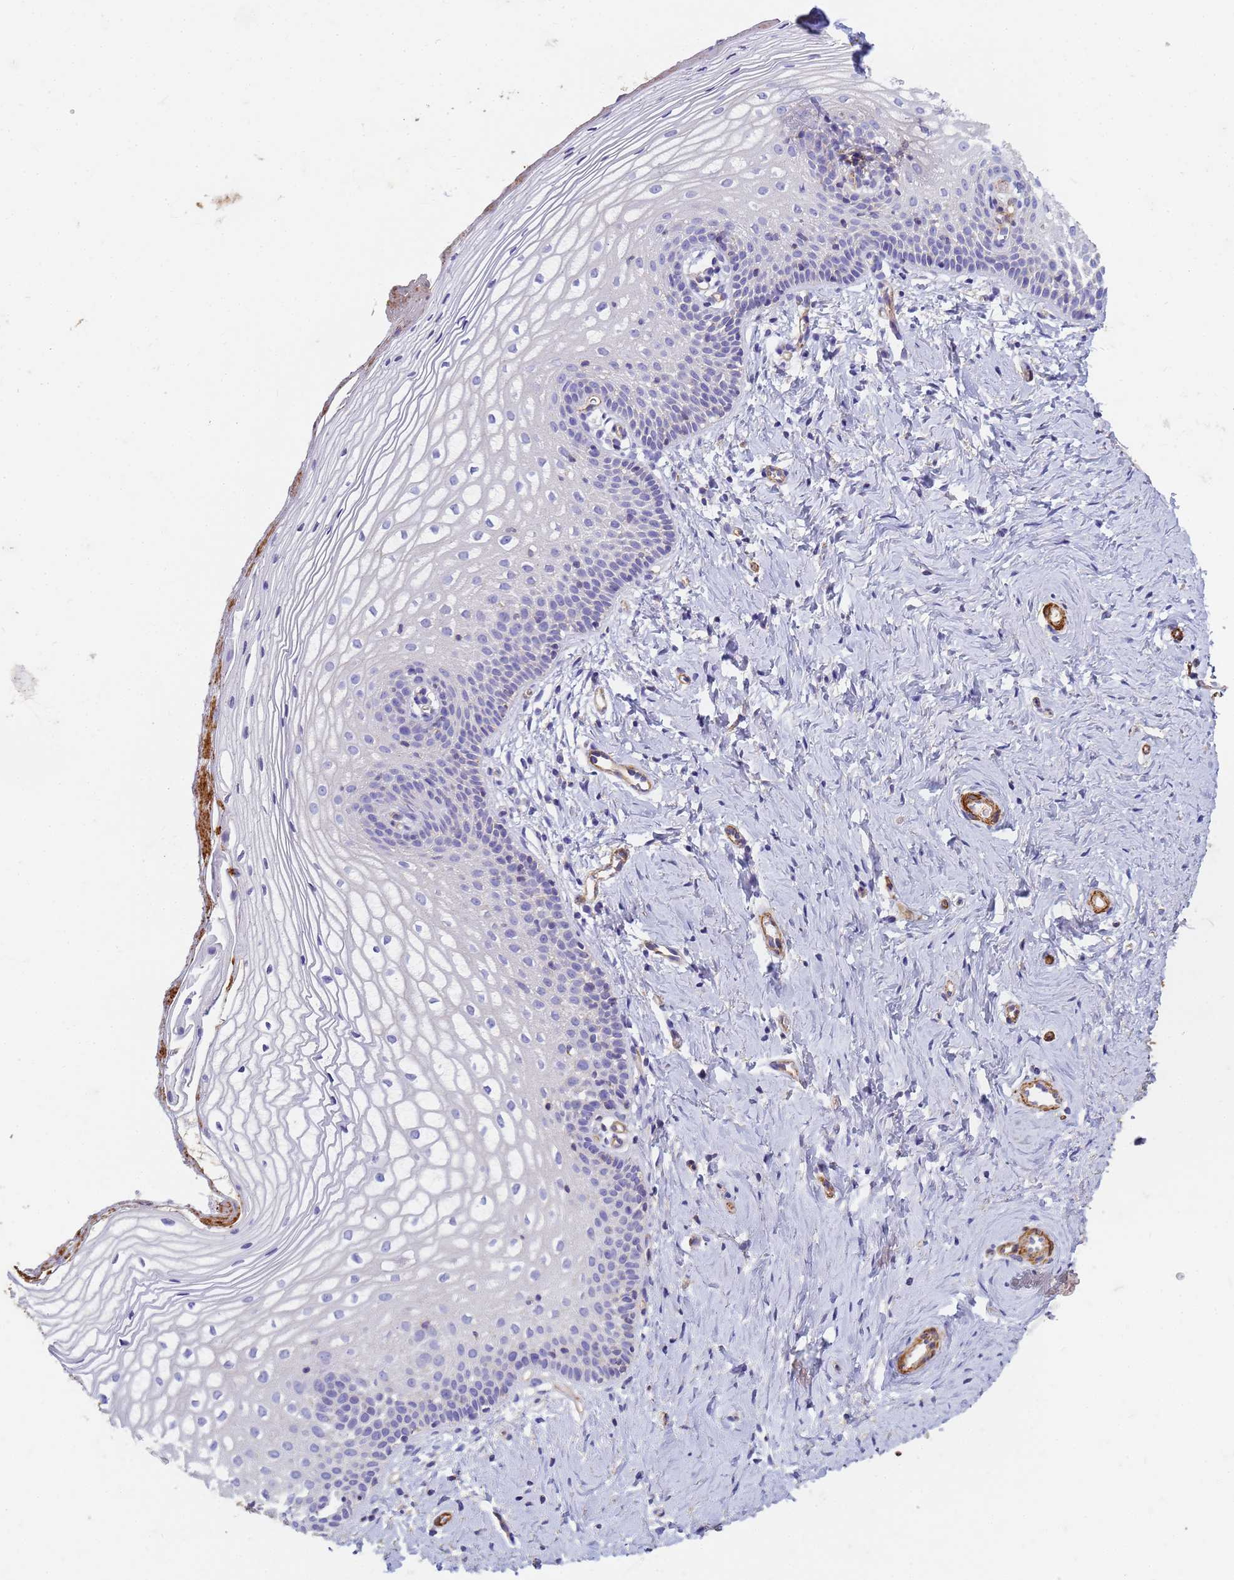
{"staining": {"intensity": "negative", "quantity": "none", "location": "none"}, "tissue": "vagina", "cell_type": "Squamous epithelial cells", "image_type": "normal", "snomed": [{"axis": "morphology", "description": "Normal tissue, NOS"}, {"axis": "topography", "description": "Vagina"}], "caption": "Squamous epithelial cells are negative for protein expression in normal human vagina.", "gene": "TPM1", "patient": {"sex": "female", "age": 56}}